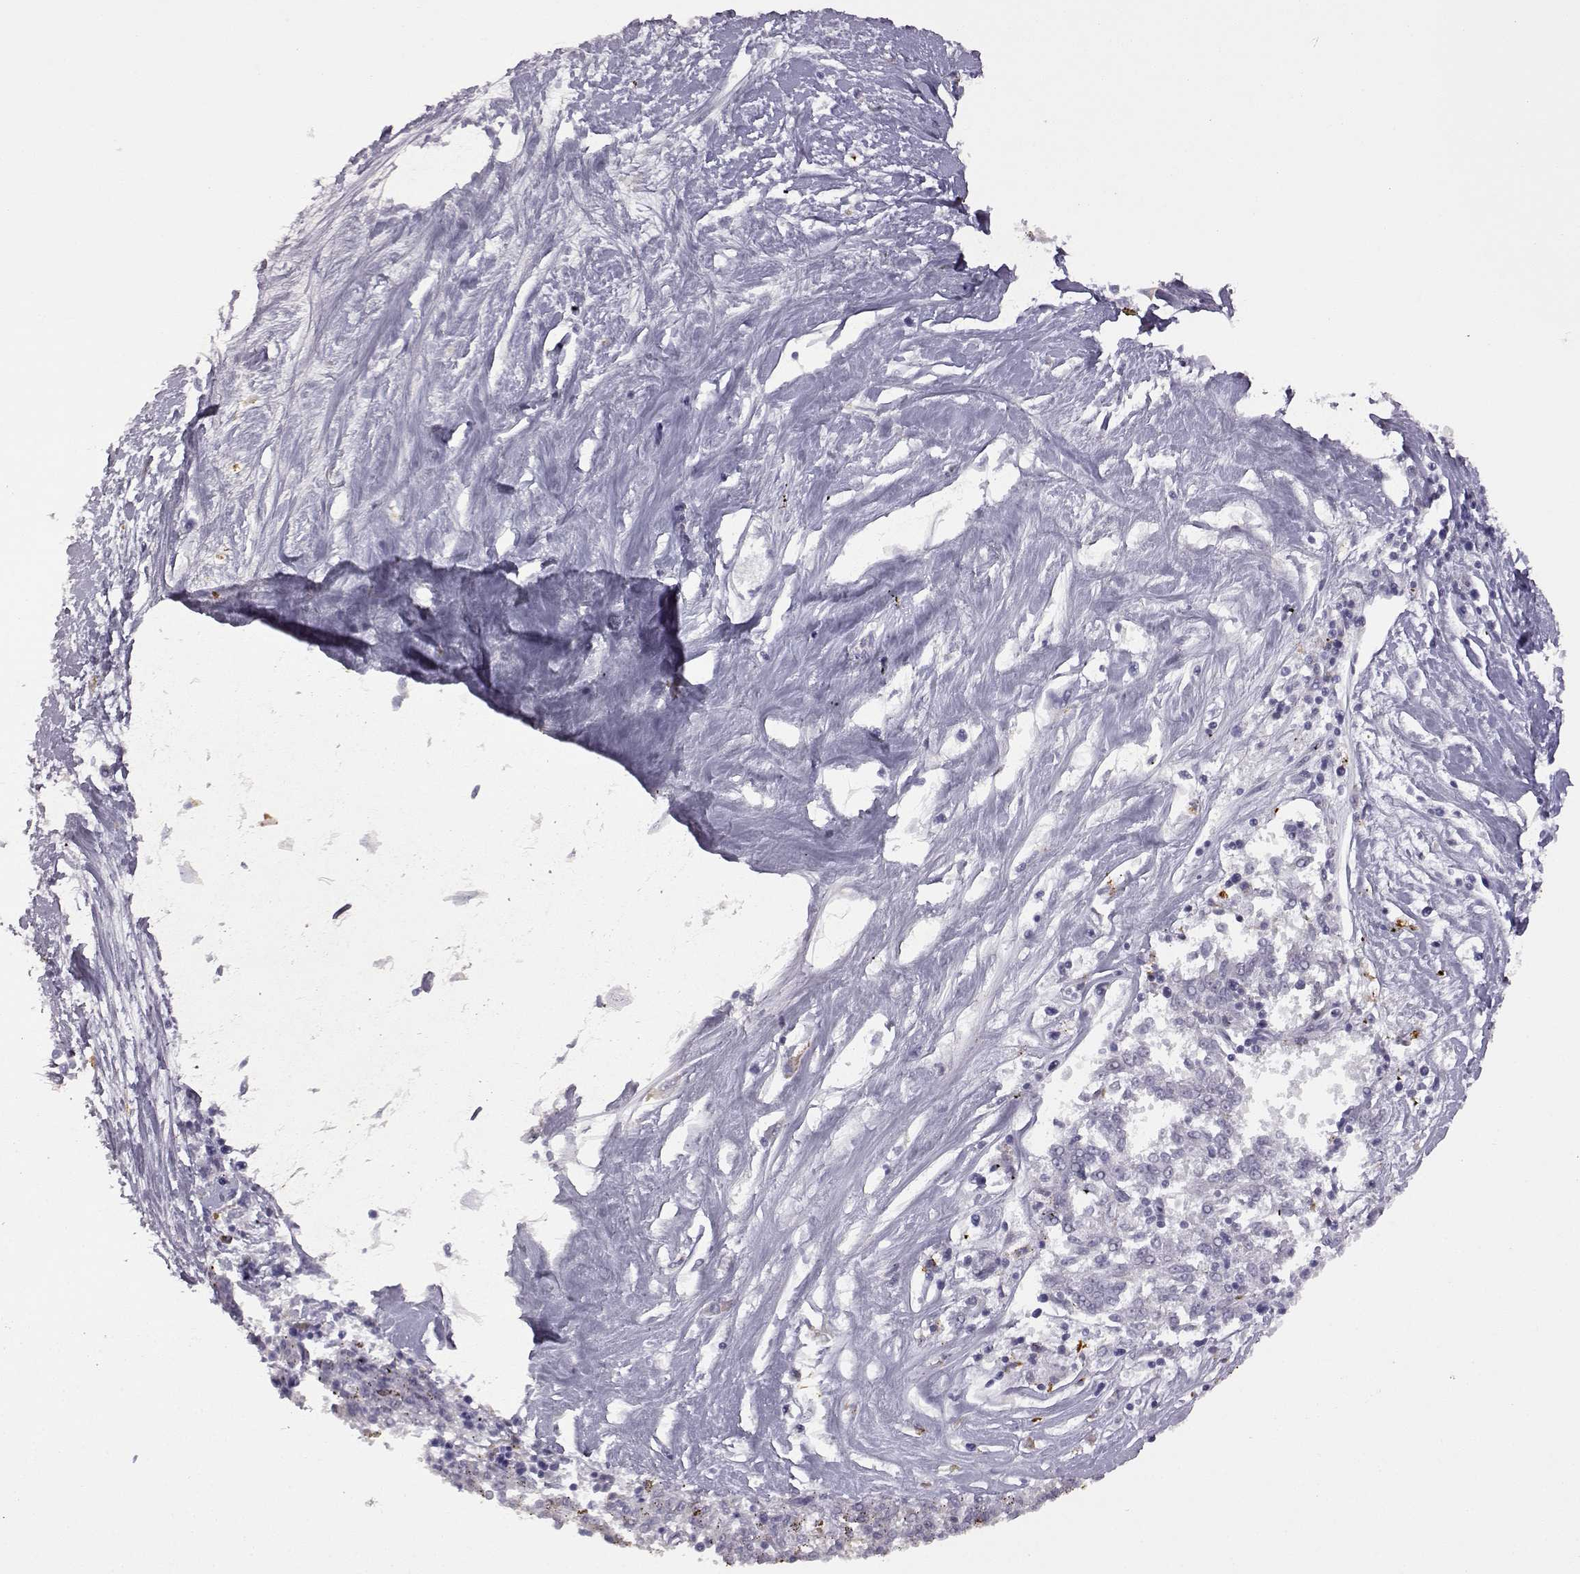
{"staining": {"intensity": "negative", "quantity": "none", "location": "none"}, "tissue": "melanoma", "cell_type": "Tumor cells", "image_type": "cancer", "snomed": [{"axis": "morphology", "description": "Malignant melanoma, NOS"}, {"axis": "topography", "description": "Skin"}], "caption": "Immunohistochemistry (IHC) histopathology image of melanoma stained for a protein (brown), which exhibits no staining in tumor cells.", "gene": "VGF", "patient": {"sex": "female", "age": 72}}